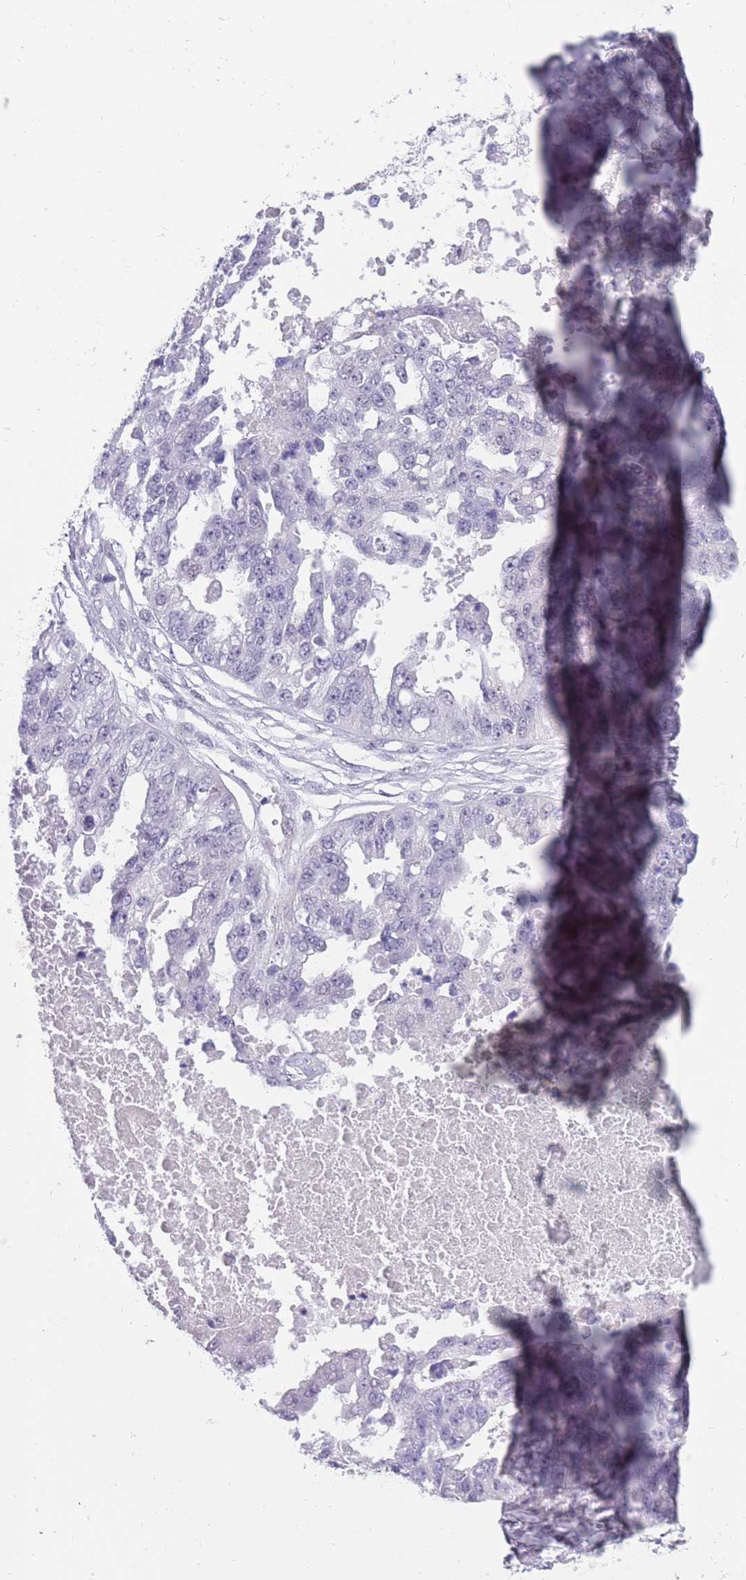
{"staining": {"intensity": "negative", "quantity": "none", "location": "none"}, "tissue": "ovarian cancer", "cell_type": "Tumor cells", "image_type": "cancer", "snomed": [{"axis": "morphology", "description": "Cystadenocarcinoma, serous, NOS"}, {"axis": "topography", "description": "Ovary"}], "caption": "A photomicrograph of ovarian serous cystadenocarcinoma stained for a protein demonstrates no brown staining in tumor cells.", "gene": "SEPHS2", "patient": {"sex": "female", "age": 58}}